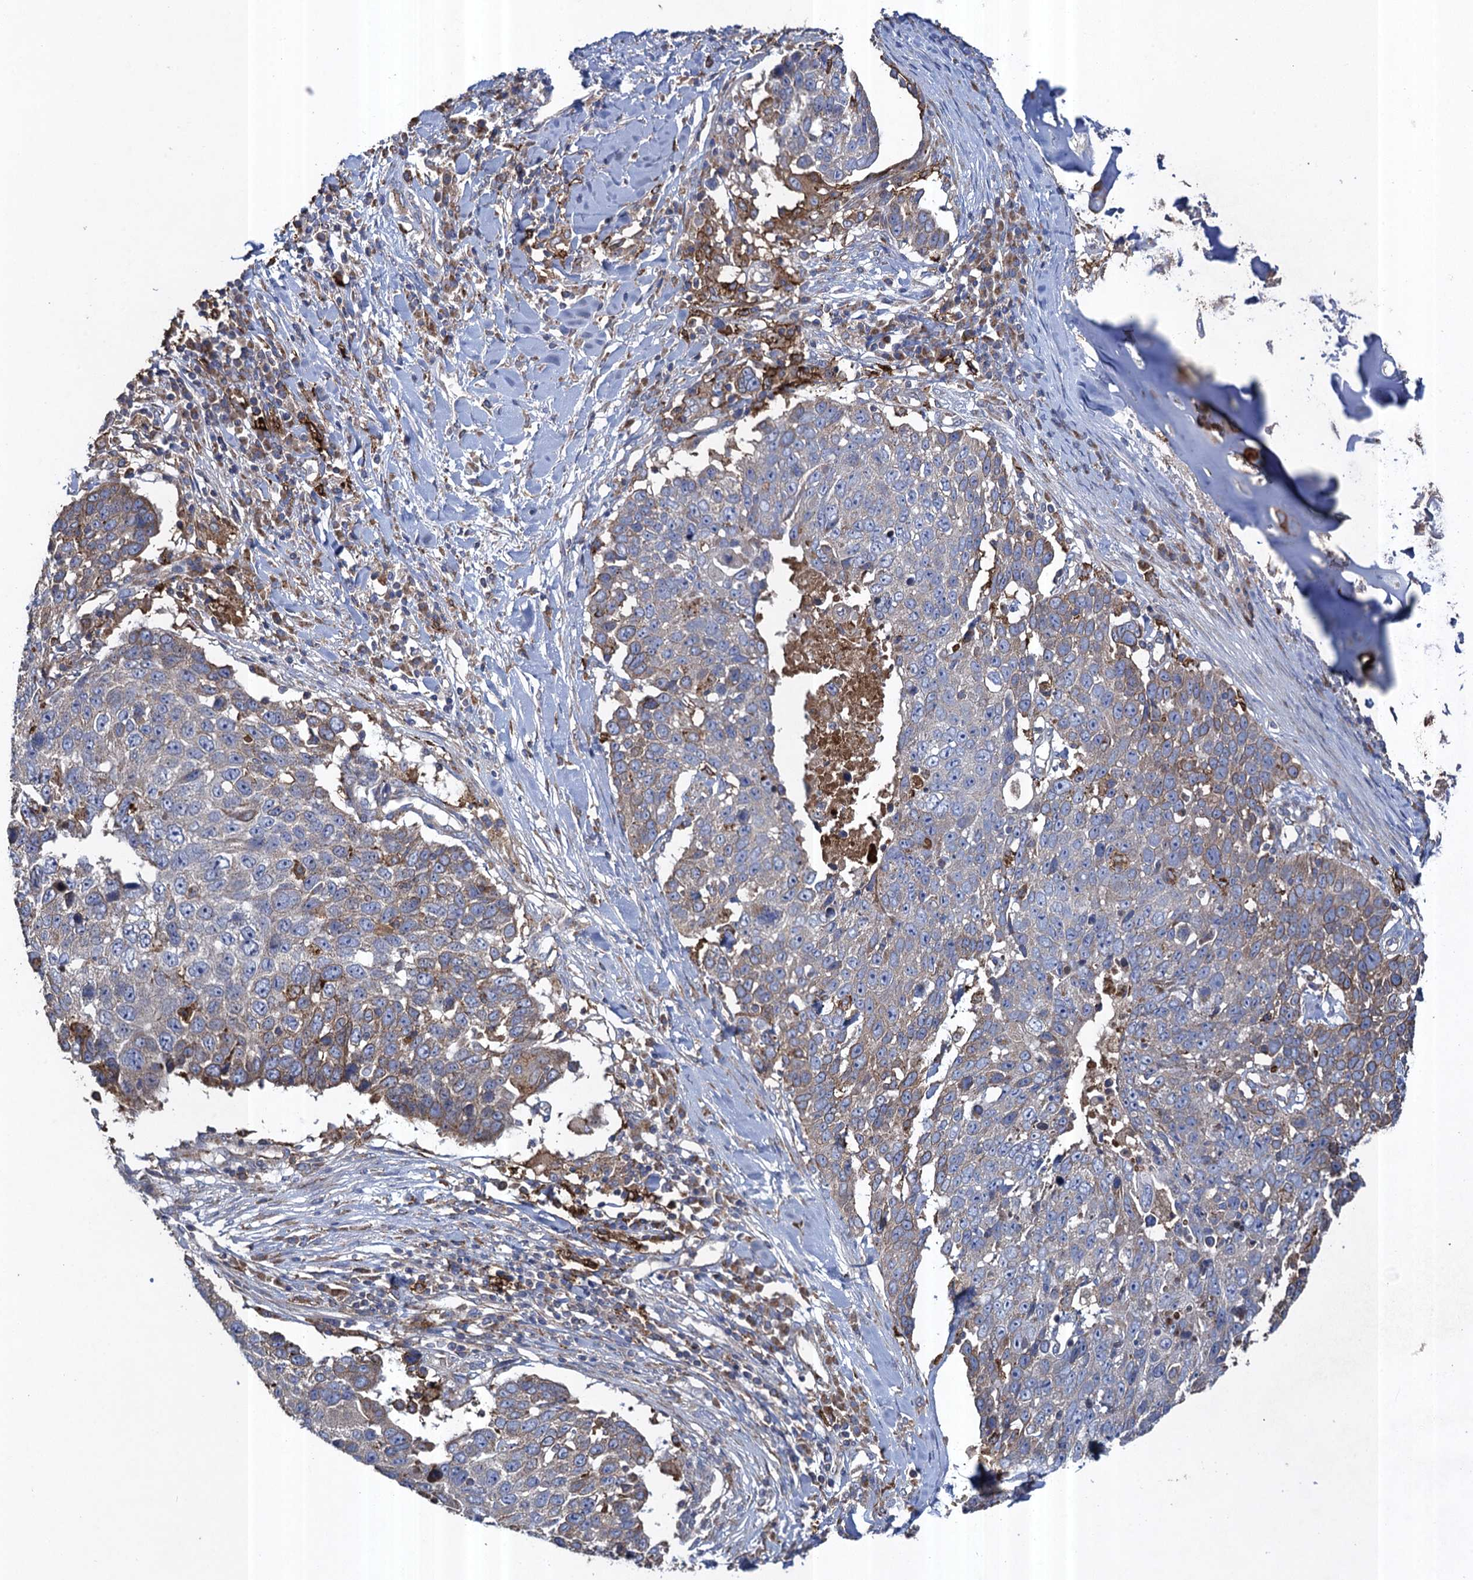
{"staining": {"intensity": "weak", "quantity": "<25%", "location": "cytoplasmic/membranous"}, "tissue": "lung cancer", "cell_type": "Tumor cells", "image_type": "cancer", "snomed": [{"axis": "morphology", "description": "Squamous cell carcinoma, NOS"}, {"axis": "topography", "description": "Lung"}], "caption": "DAB (3,3'-diaminobenzidine) immunohistochemical staining of lung cancer exhibits no significant staining in tumor cells.", "gene": "TXNDC11", "patient": {"sex": "male", "age": 66}}